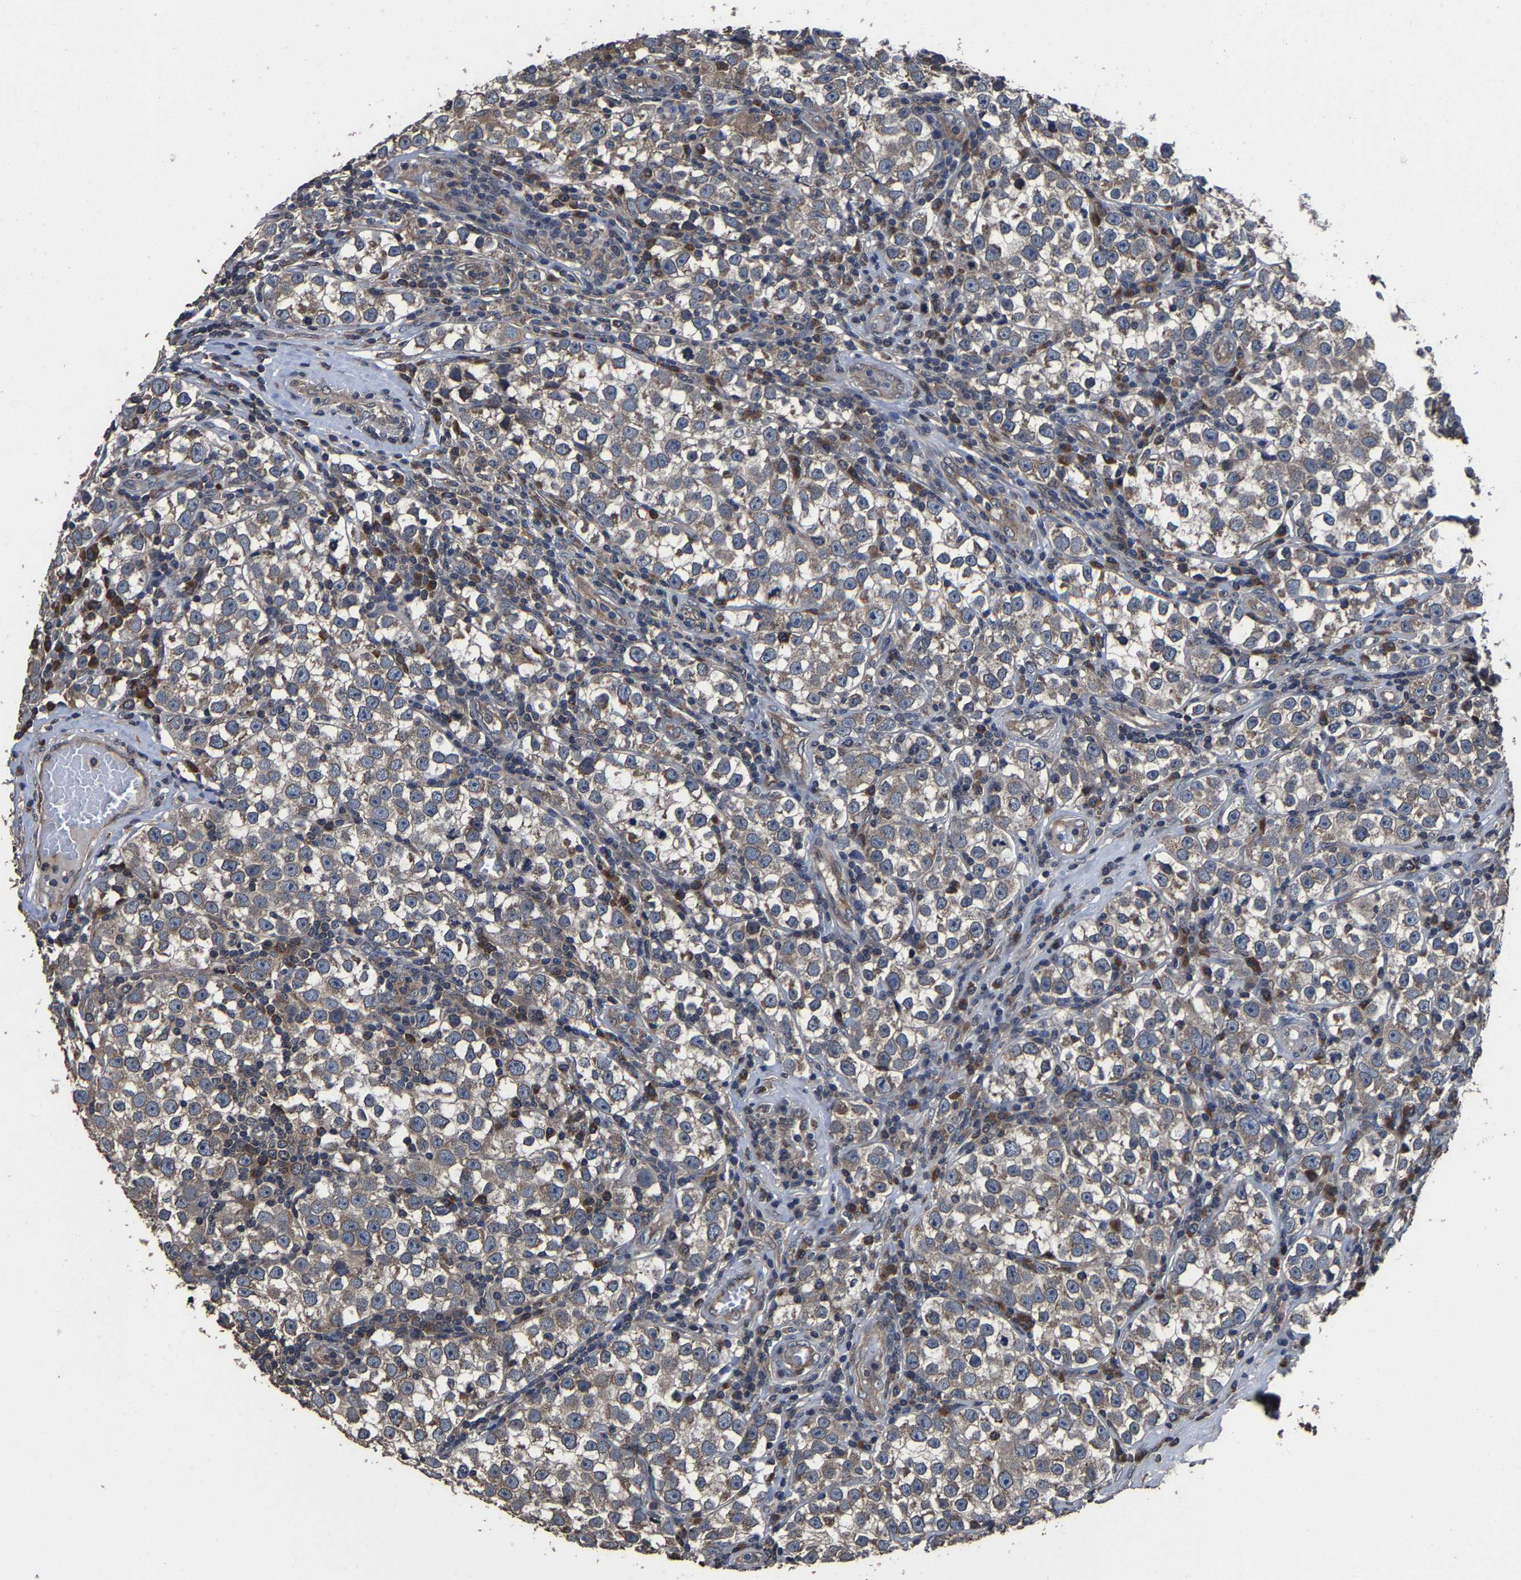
{"staining": {"intensity": "weak", "quantity": ">75%", "location": "cytoplasmic/membranous"}, "tissue": "testis cancer", "cell_type": "Tumor cells", "image_type": "cancer", "snomed": [{"axis": "morphology", "description": "Normal tissue, NOS"}, {"axis": "morphology", "description": "Seminoma, NOS"}, {"axis": "topography", "description": "Testis"}], "caption": "Weak cytoplasmic/membranous staining is present in approximately >75% of tumor cells in testis cancer (seminoma).", "gene": "EBAG9", "patient": {"sex": "male", "age": 43}}